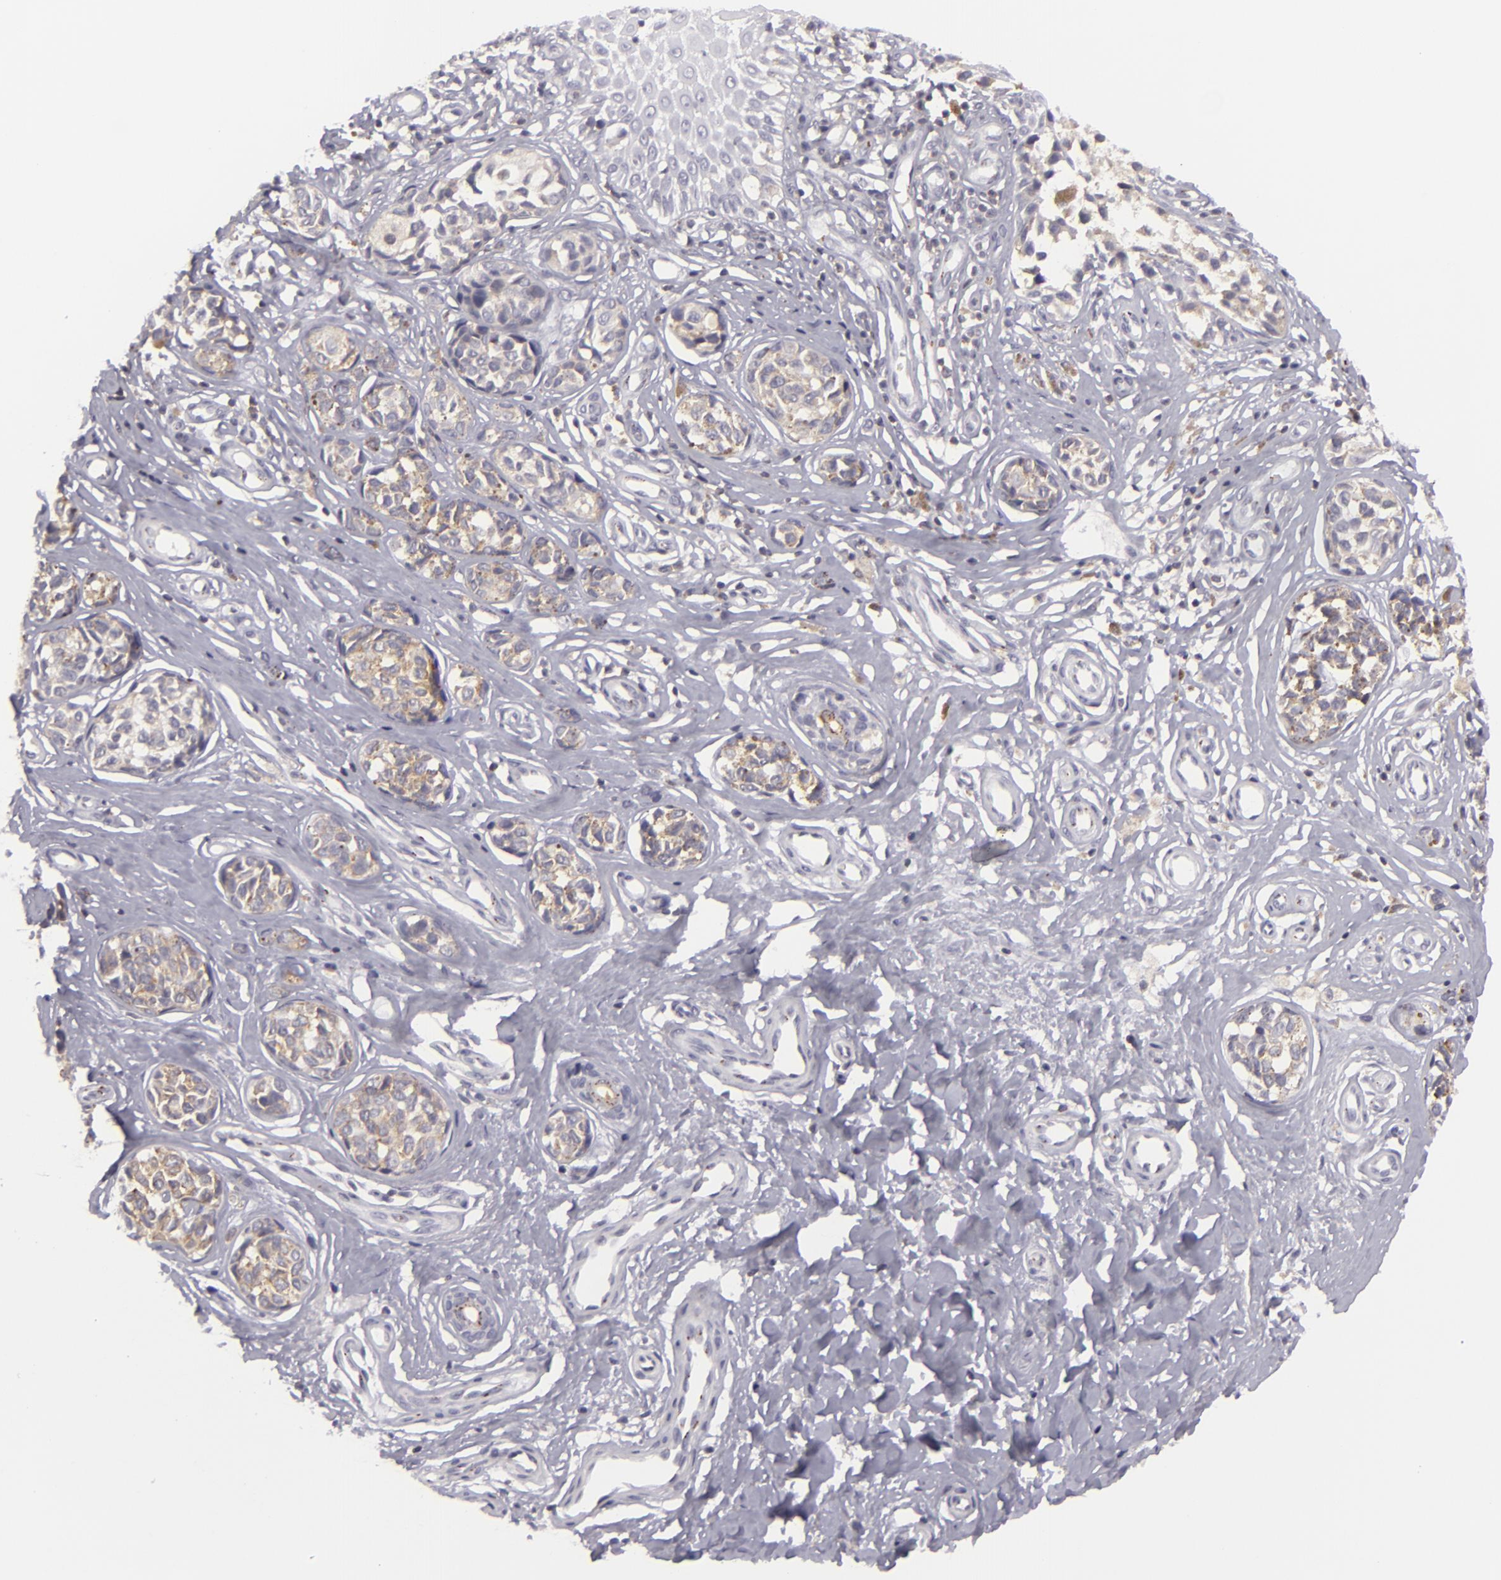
{"staining": {"intensity": "weak", "quantity": "25%-75%", "location": "cytoplasmic/membranous"}, "tissue": "melanoma", "cell_type": "Tumor cells", "image_type": "cancer", "snomed": [{"axis": "morphology", "description": "Malignant melanoma, NOS"}, {"axis": "topography", "description": "Skin"}], "caption": "Tumor cells exhibit weak cytoplasmic/membranous staining in about 25%-75% of cells in melanoma. (DAB (3,3'-diaminobenzidine) IHC, brown staining for protein, blue staining for nuclei).", "gene": "KCNAB2", "patient": {"sex": "male", "age": 79}}